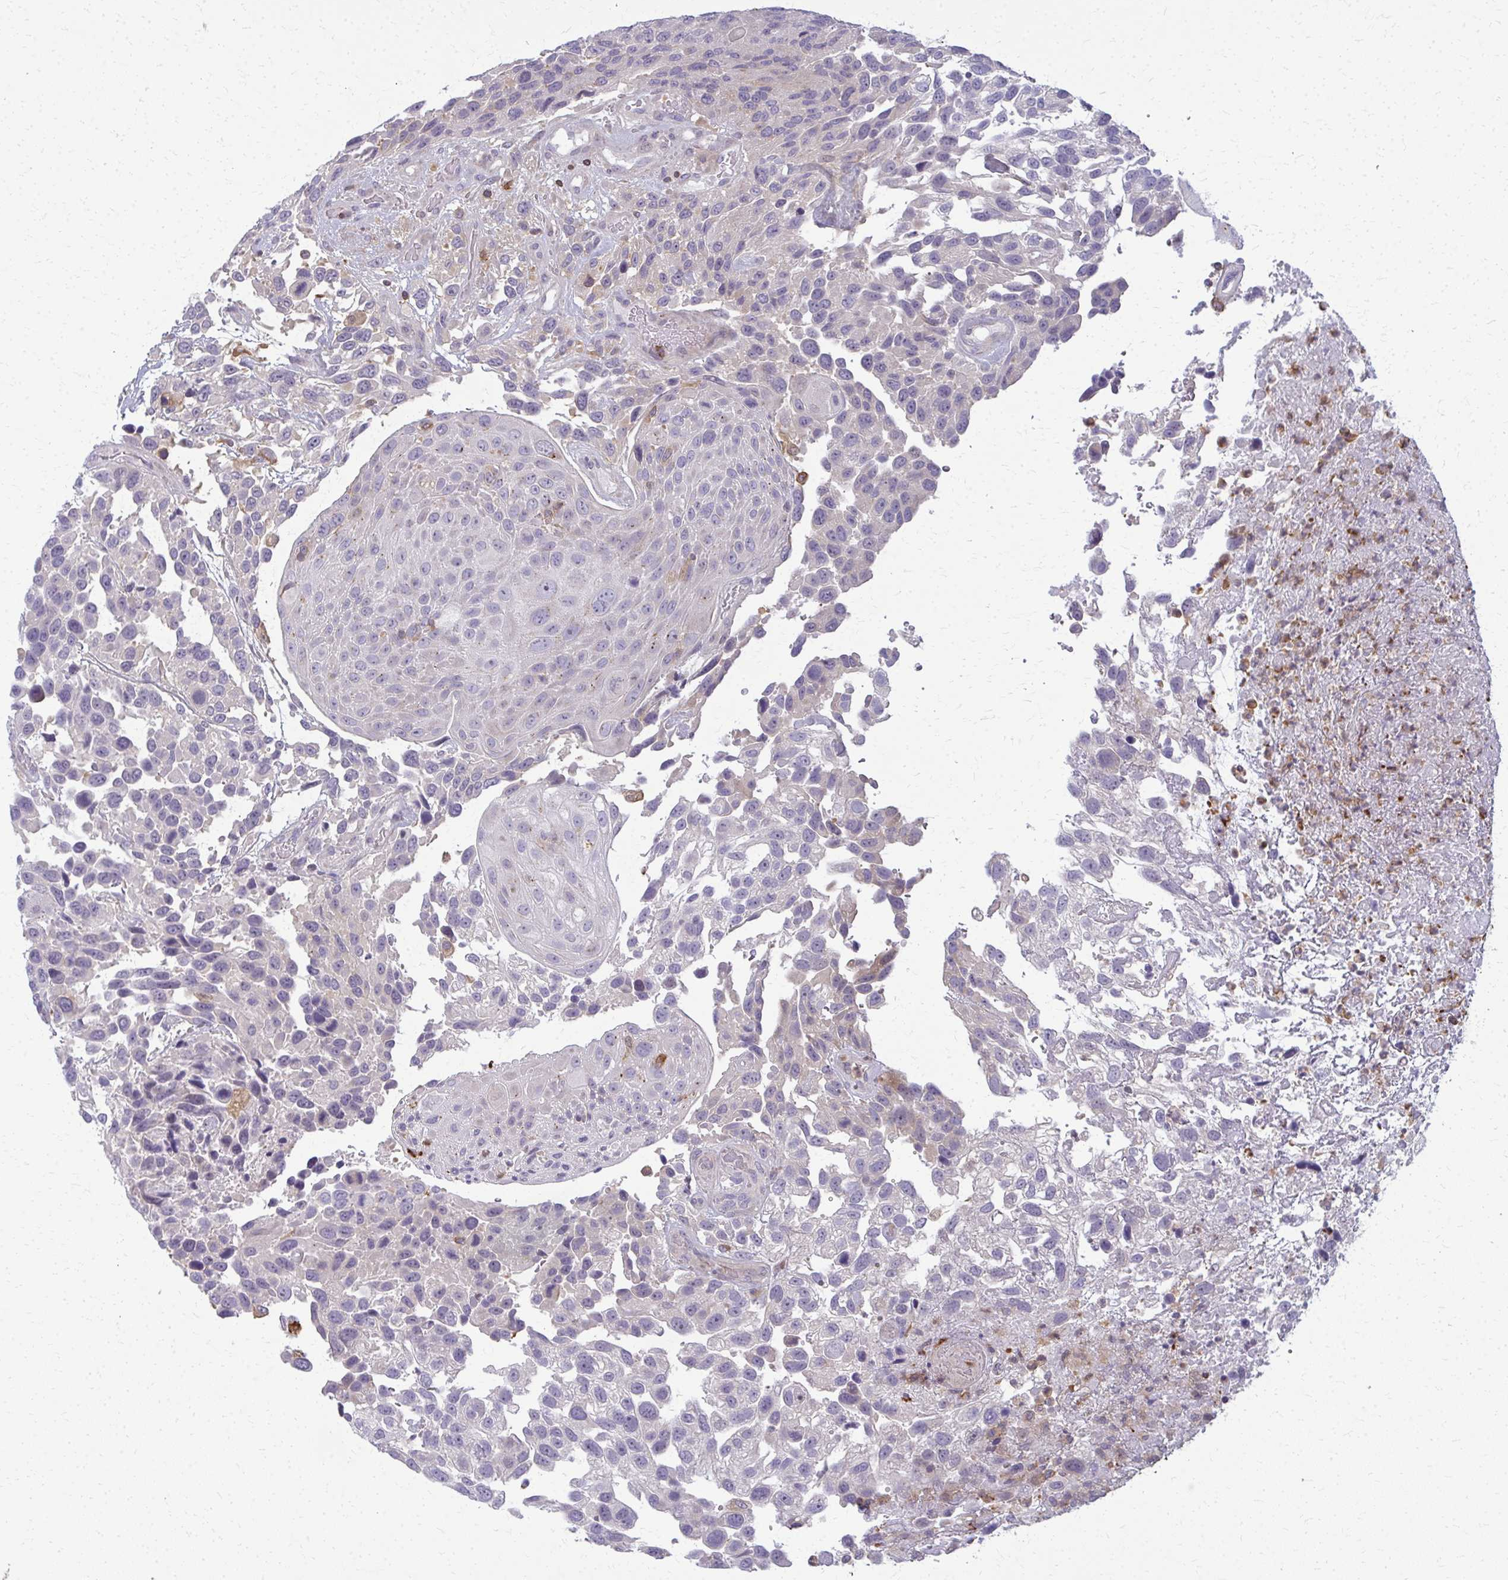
{"staining": {"intensity": "negative", "quantity": "none", "location": "none"}, "tissue": "urothelial cancer", "cell_type": "Tumor cells", "image_type": "cancer", "snomed": [{"axis": "morphology", "description": "Urothelial carcinoma, High grade"}, {"axis": "topography", "description": "Urinary bladder"}], "caption": "The histopathology image shows no significant positivity in tumor cells of urothelial carcinoma (high-grade). (DAB immunohistochemistry (IHC), high magnification).", "gene": "AP5M1", "patient": {"sex": "female", "age": 70}}